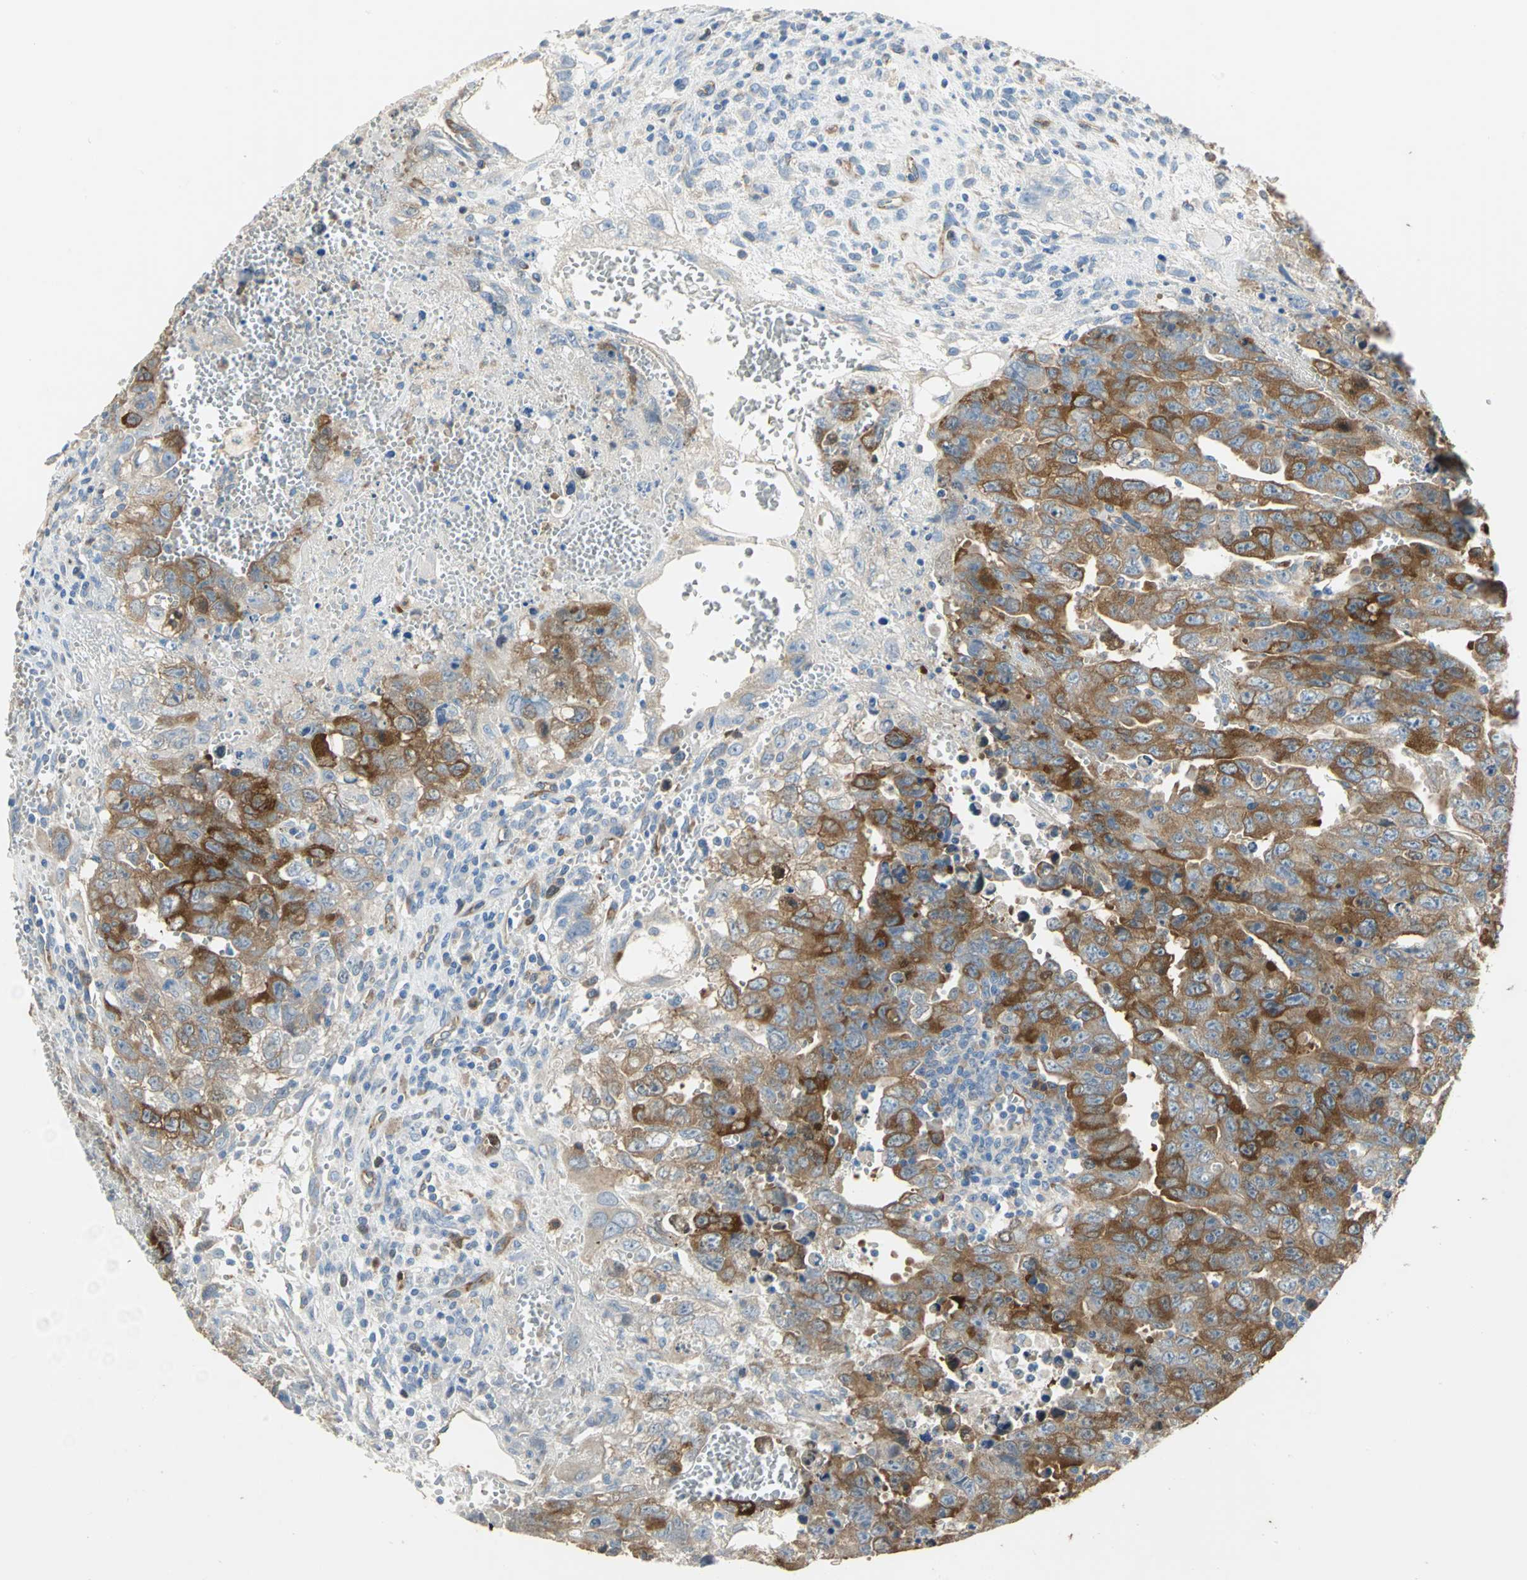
{"staining": {"intensity": "strong", "quantity": ">75%", "location": "cytoplasmic/membranous"}, "tissue": "testis cancer", "cell_type": "Tumor cells", "image_type": "cancer", "snomed": [{"axis": "morphology", "description": "Carcinoma, Embryonal, NOS"}, {"axis": "topography", "description": "Testis"}], "caption": "Testis cancer tissue demonstrates strong cytoplasmic/membranous staining in about >75% of tumor cells", "gene": "DLGAP5", "patient": {"sex": "male", "age": 28}}